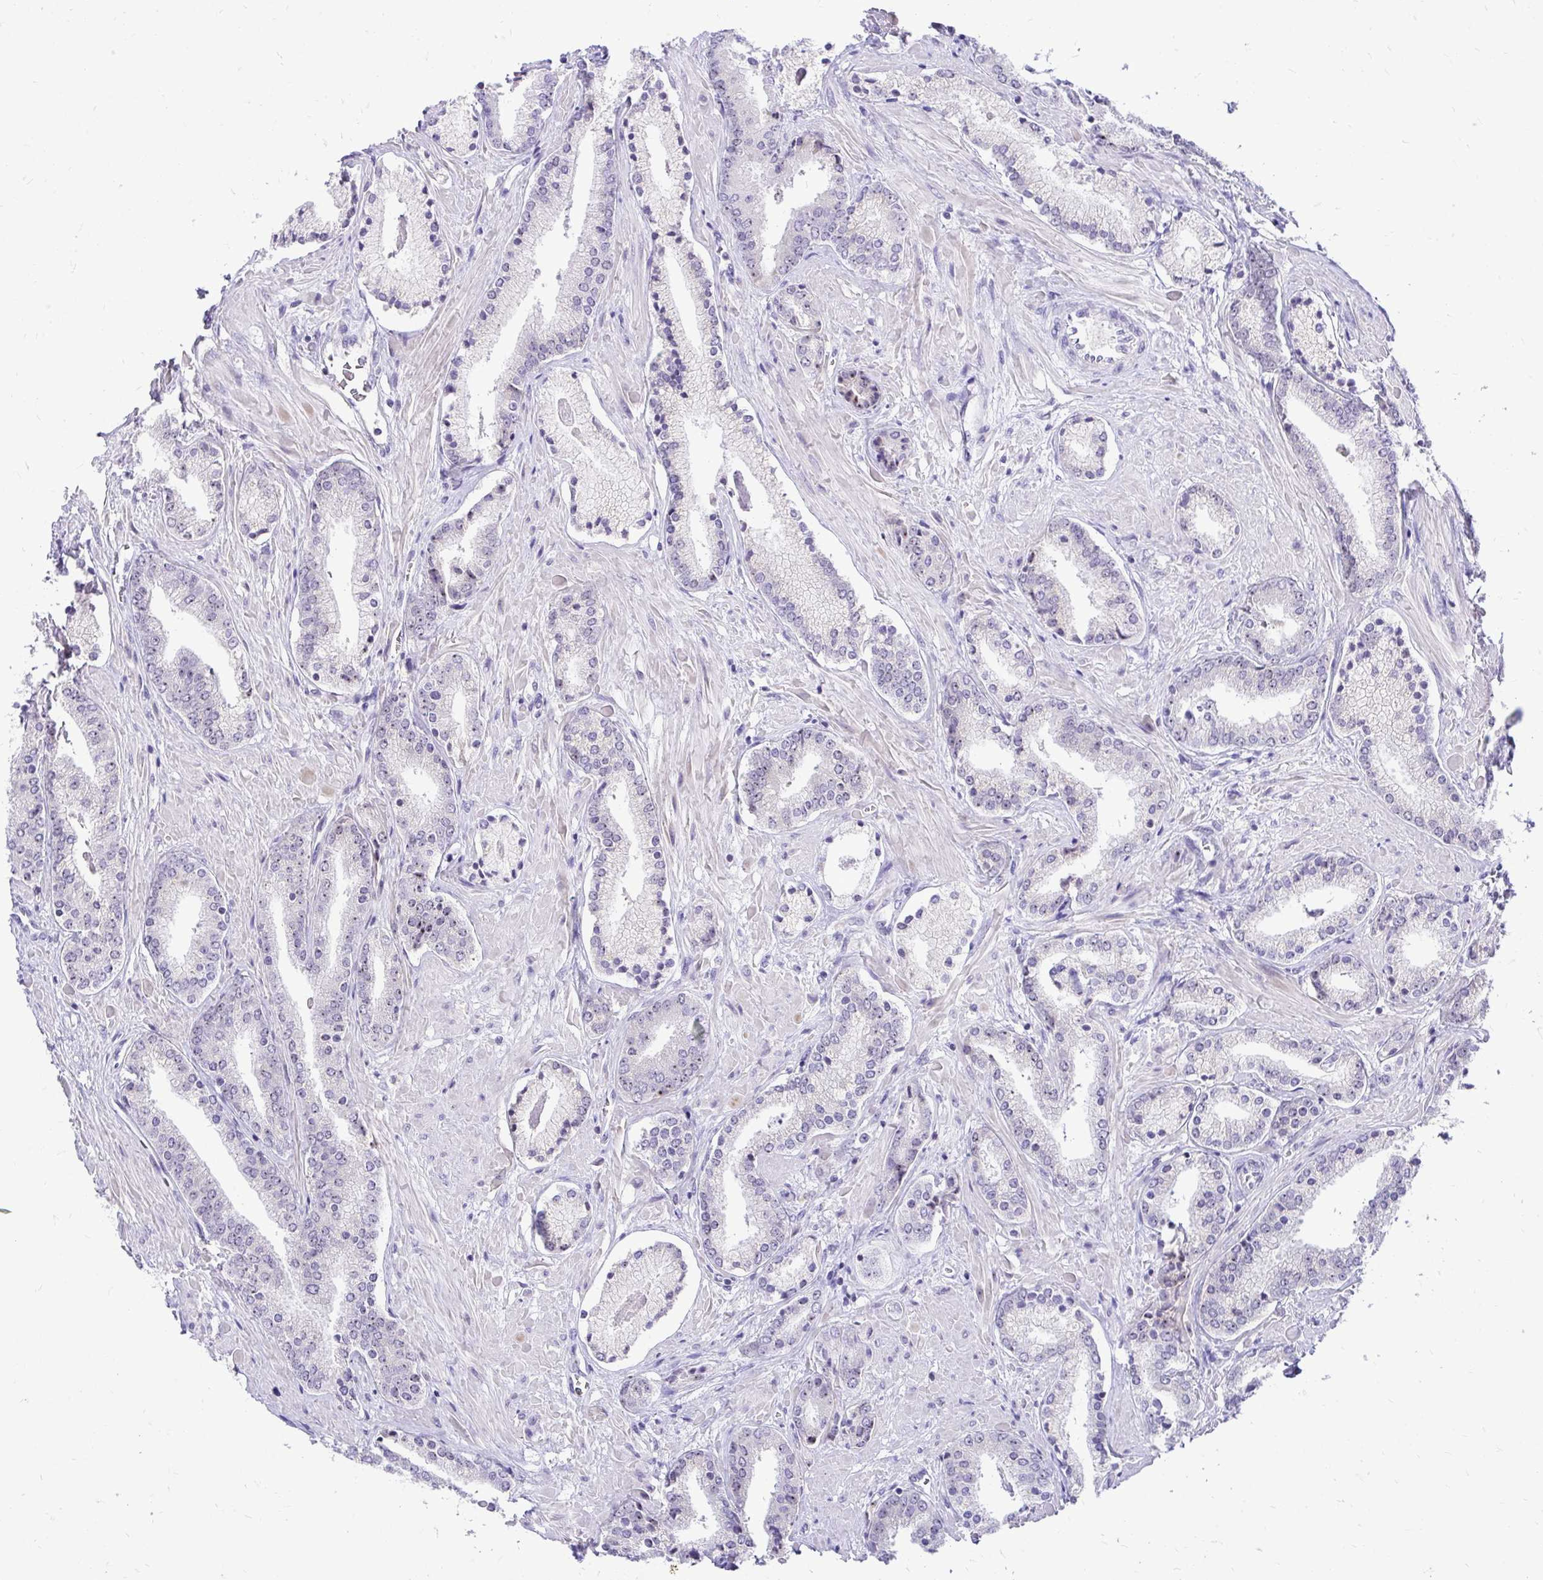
{"staining": {"intensity": "moderate", "quantity": "<25%", "location": "nuclear"}, "tissue": "prostate cancer", "cell_type": "Tumor cells", "image_type": "cancer", "snomed": [{"axis": "morphology", "description": "Adenocarcinoma, High grade"}, {"axis": "topography", "description": "Prostate"}], "caption": "Protein staining of prostate cancer tissue exhibits moderate nuclear positivity in approximately <25% of tumor cells. (Brightfield microscopy of DAB IHC at high magnification).", "gene": "NIFK", "patient": {"sex": "male", "age": 56}}